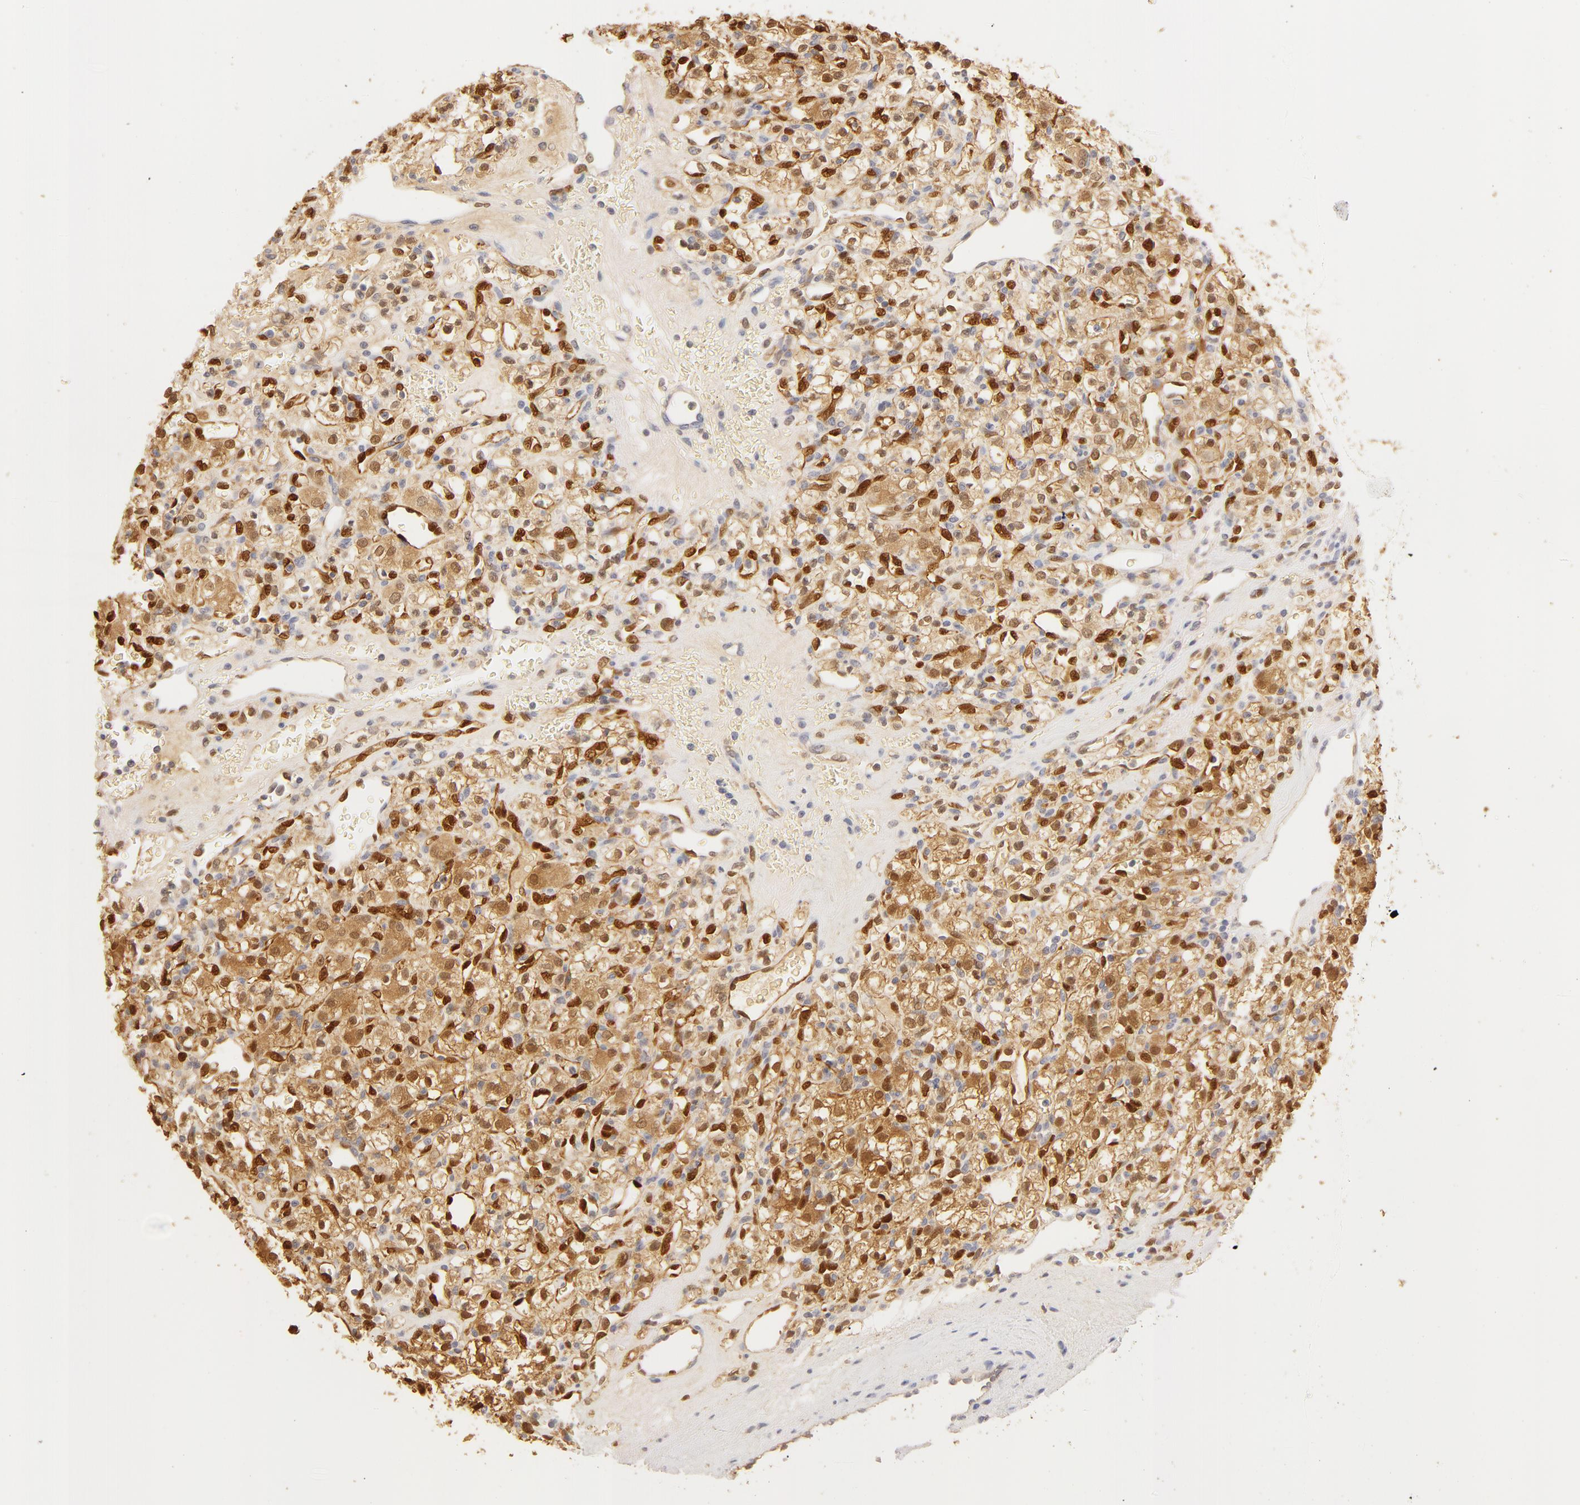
{"staining": {"intensity": "moderate", "quantity": ">75%", "location": "cytoplasmic/membranous,nuclear"}, "tissue": "renal cancer", "cell_type": "Tumor cells", "image_type": "cancer", "snomed": [{"axis": "morphology", "description": "Adenocarcinoma, NOS"}, {"axis": "topography", "description": "Kidney"}], "caption": "A photomicrograph of human renal cancer (adenocarcinoma) stained for a protein reveals moderate cytoplasmic/membranous and nuclear brown staining in tumor cells.", "gene": "CA2", "patient": {"sex": "female", "age": 62}}